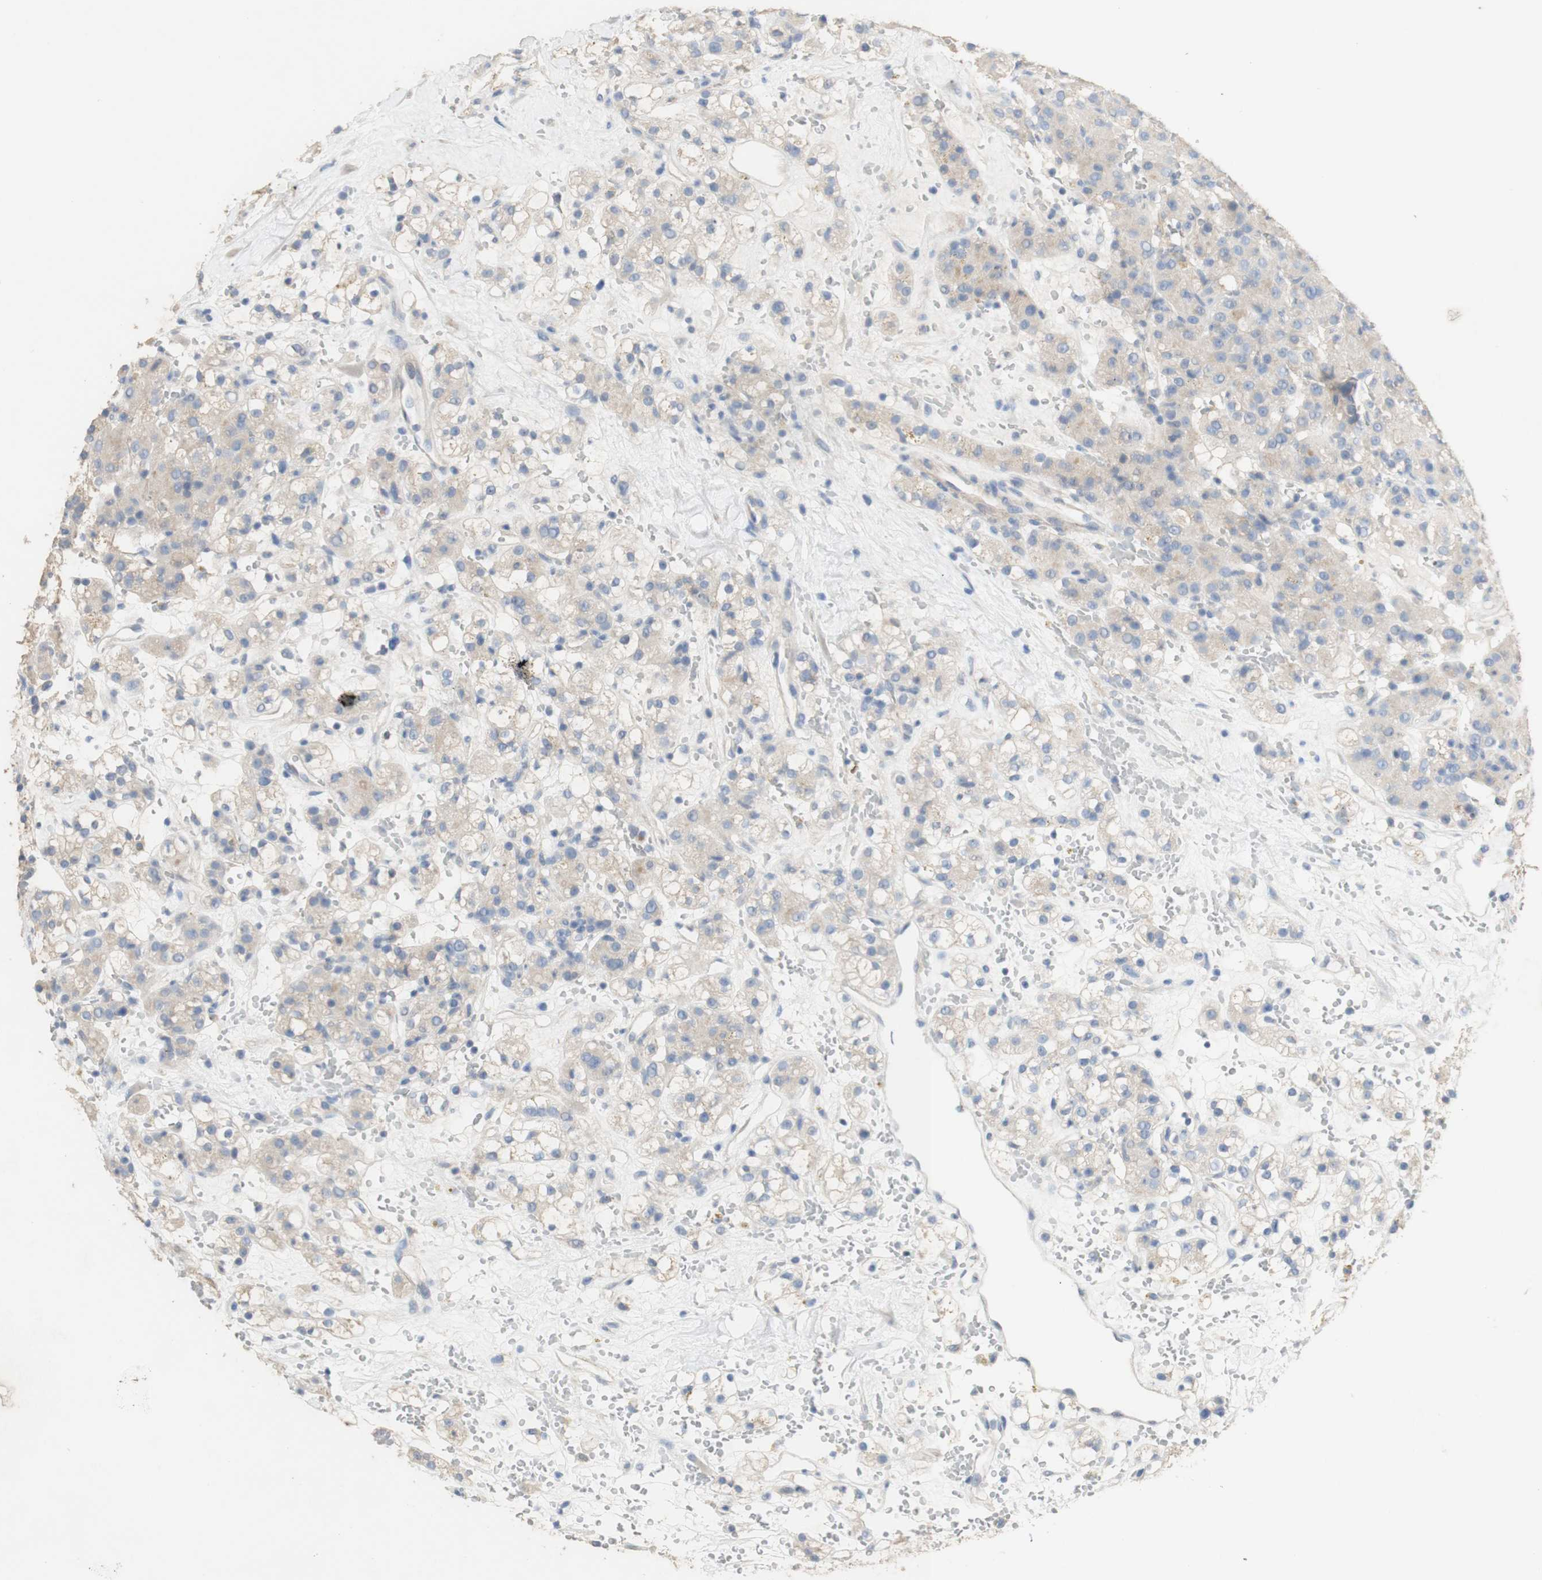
{"staining": {"intensity": "negative", "quantity": "none", "location": "none"}, "tissue": "renal cancer", "cell_type": "Tumor cells", "image_type": "cancer", "snomed": [{"axis": "morphology", "description": "Adenocarcinoma, NOS"}, {"axis": "topography", "description": "Kidney"}], "caption": "This micrograph is of renal cancer (adenocarcinoma) stained with immunohistochemistry (IHC) to label a protein in brown with the nuclei are counter-stained blue. There is no positivity in tumor cells.", "gene": "MANEA", "patient": {"sex": "male", "age": 61}}